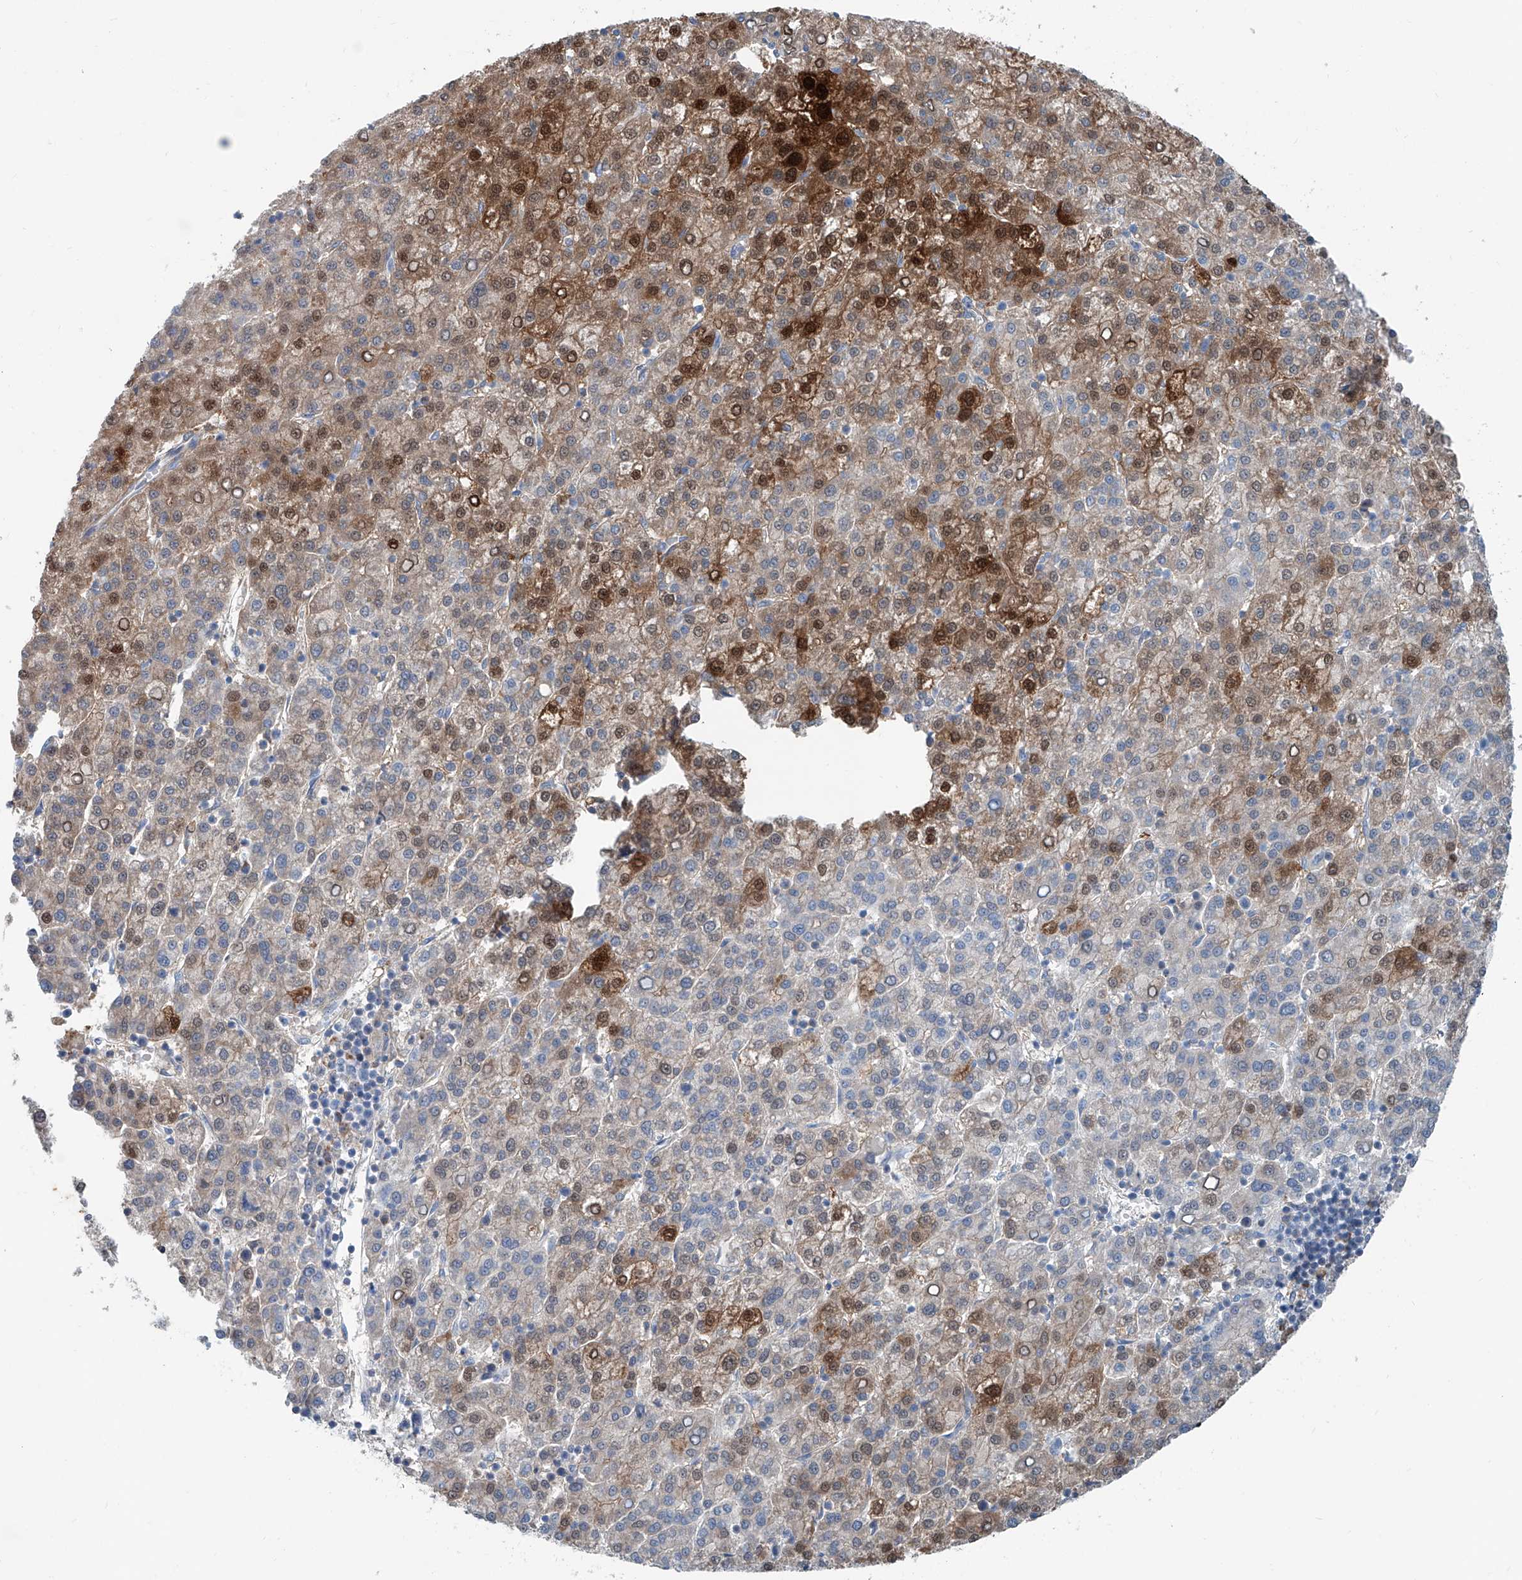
{"staining": {"intensity": "moderate", "quantity": "25%-75%", "location": "cytoplasmic/membranous,nuclear"}, "tissue": "liver cancer", "cell_type": "Tumor cells", "image_type": "cancer", "snomed": [{"axis": "morphology", "description": "Carcinoma, Hepatocellular, NOS"}, {"axis": "topography", "description": "Liver"}], "caption": "Liver cancer (hepatocellular carcinoma) stained with DAB (3,3'-diaminobenzidine) IHC reveals medium levels of moderate cytoplasmic/membranous and nuclear positivity in approximately 25%-75% of tumor cells. (IHC, brightfield microscopy, high magnification).", "gene": "ANKRD34A", "patient": {"sex": "female", "age": 58}}